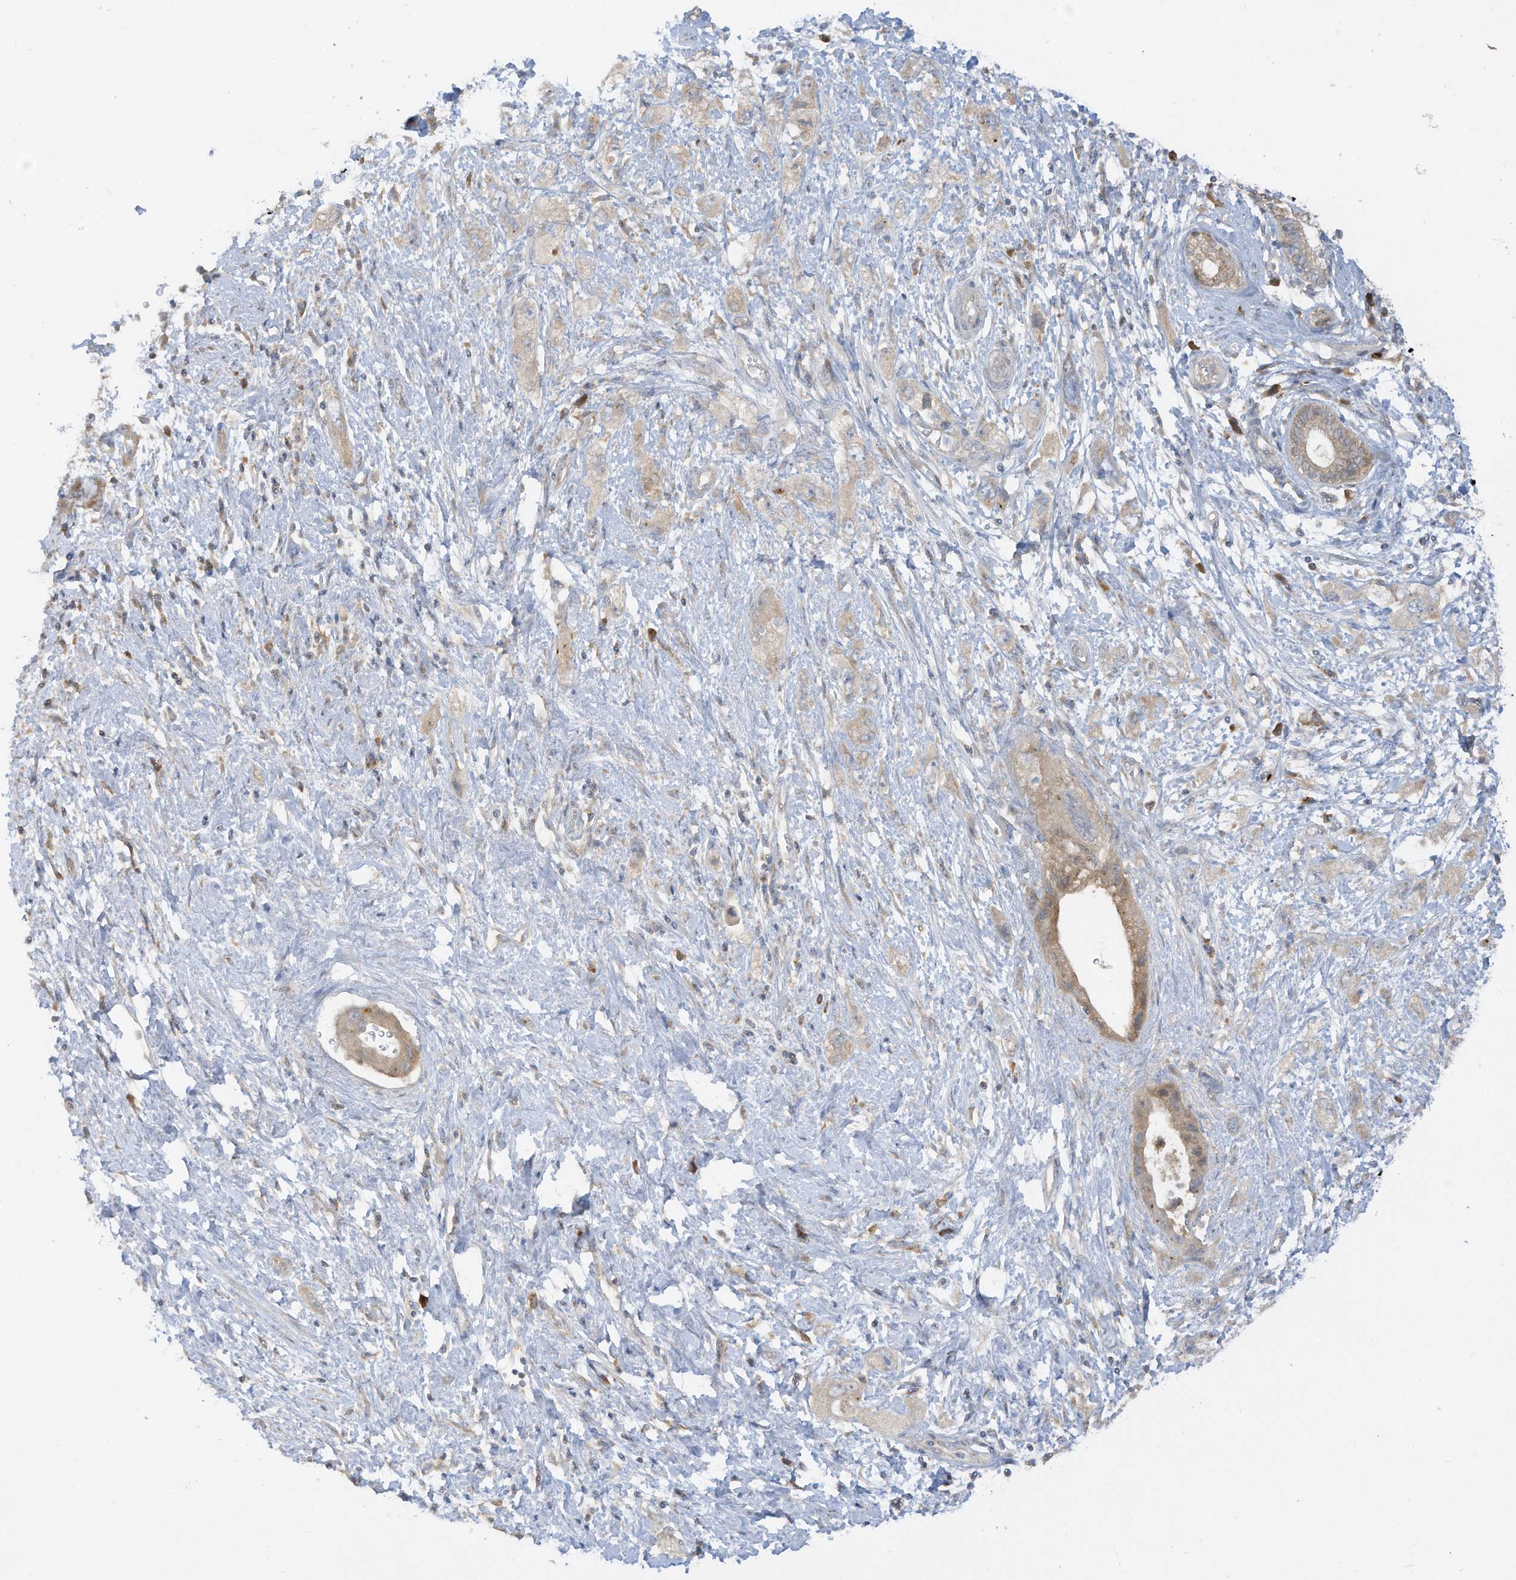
{"staining": {"intensity": "weak", "quantity": "<25%", "location": "cytoplasmic/membranous"}, "tissue": "pancreatic cancer", "cell_type": "Tumor cells", "image_type": "cancer", "snomed": [{"axis": "morphology", "description": "Adenocarcinoma, NOS"}, {"axis": "topography", "description": "Pancreas"}], "caption": "DAB (3,3'-diaminobenzidine) immunohistochemical staining of pancreatic cancer (adenocarcinoma) demonstrates no significant expression in tumor cells. (DAB immunohistochemistry (IHC) with hematoxylin counter stain).", "gene": "LRRN2", "patient": {"sex": "female", "age": 73}}